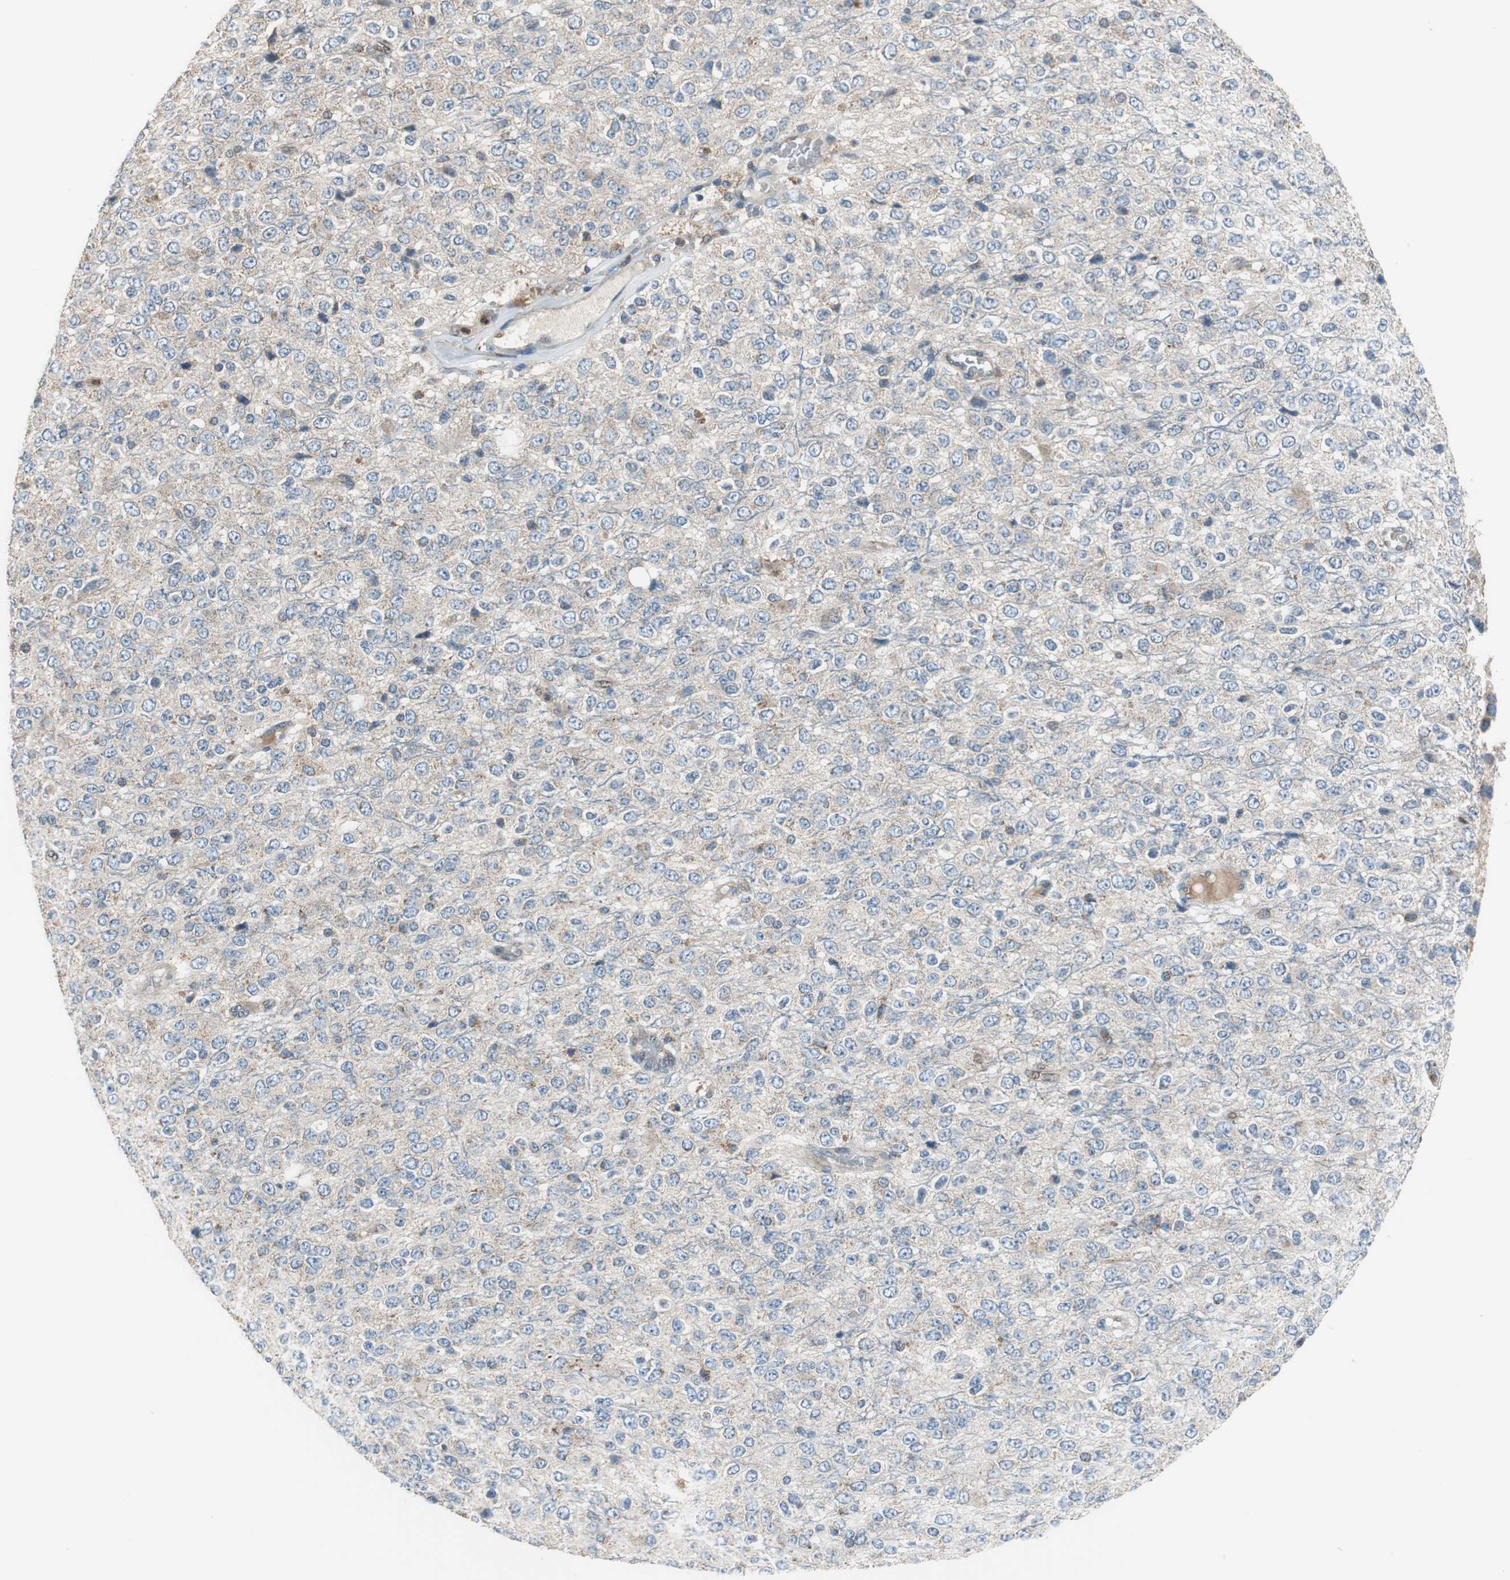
{"staining": {"intensity": "weak", "quantity": "25%-75%", "location": "cytoplasmic/membranous"}, "tissue": "glioma", "cell_type": "Tumor cells", "image_type": "cancer", "snomed": [{"axis": "morphology", "description": "Glioma, malignant, High grade"}, {"axis": "topography", "description": "pancreas cauda"}], "caption": "Glioma stained for a protein (brown) exhibits weak cytoplasmic/membranous positive staining in approximately 25%-75% of tumor cells.", "gene": "PI4KB", "patient": {"sex": "male", "age": 60}}